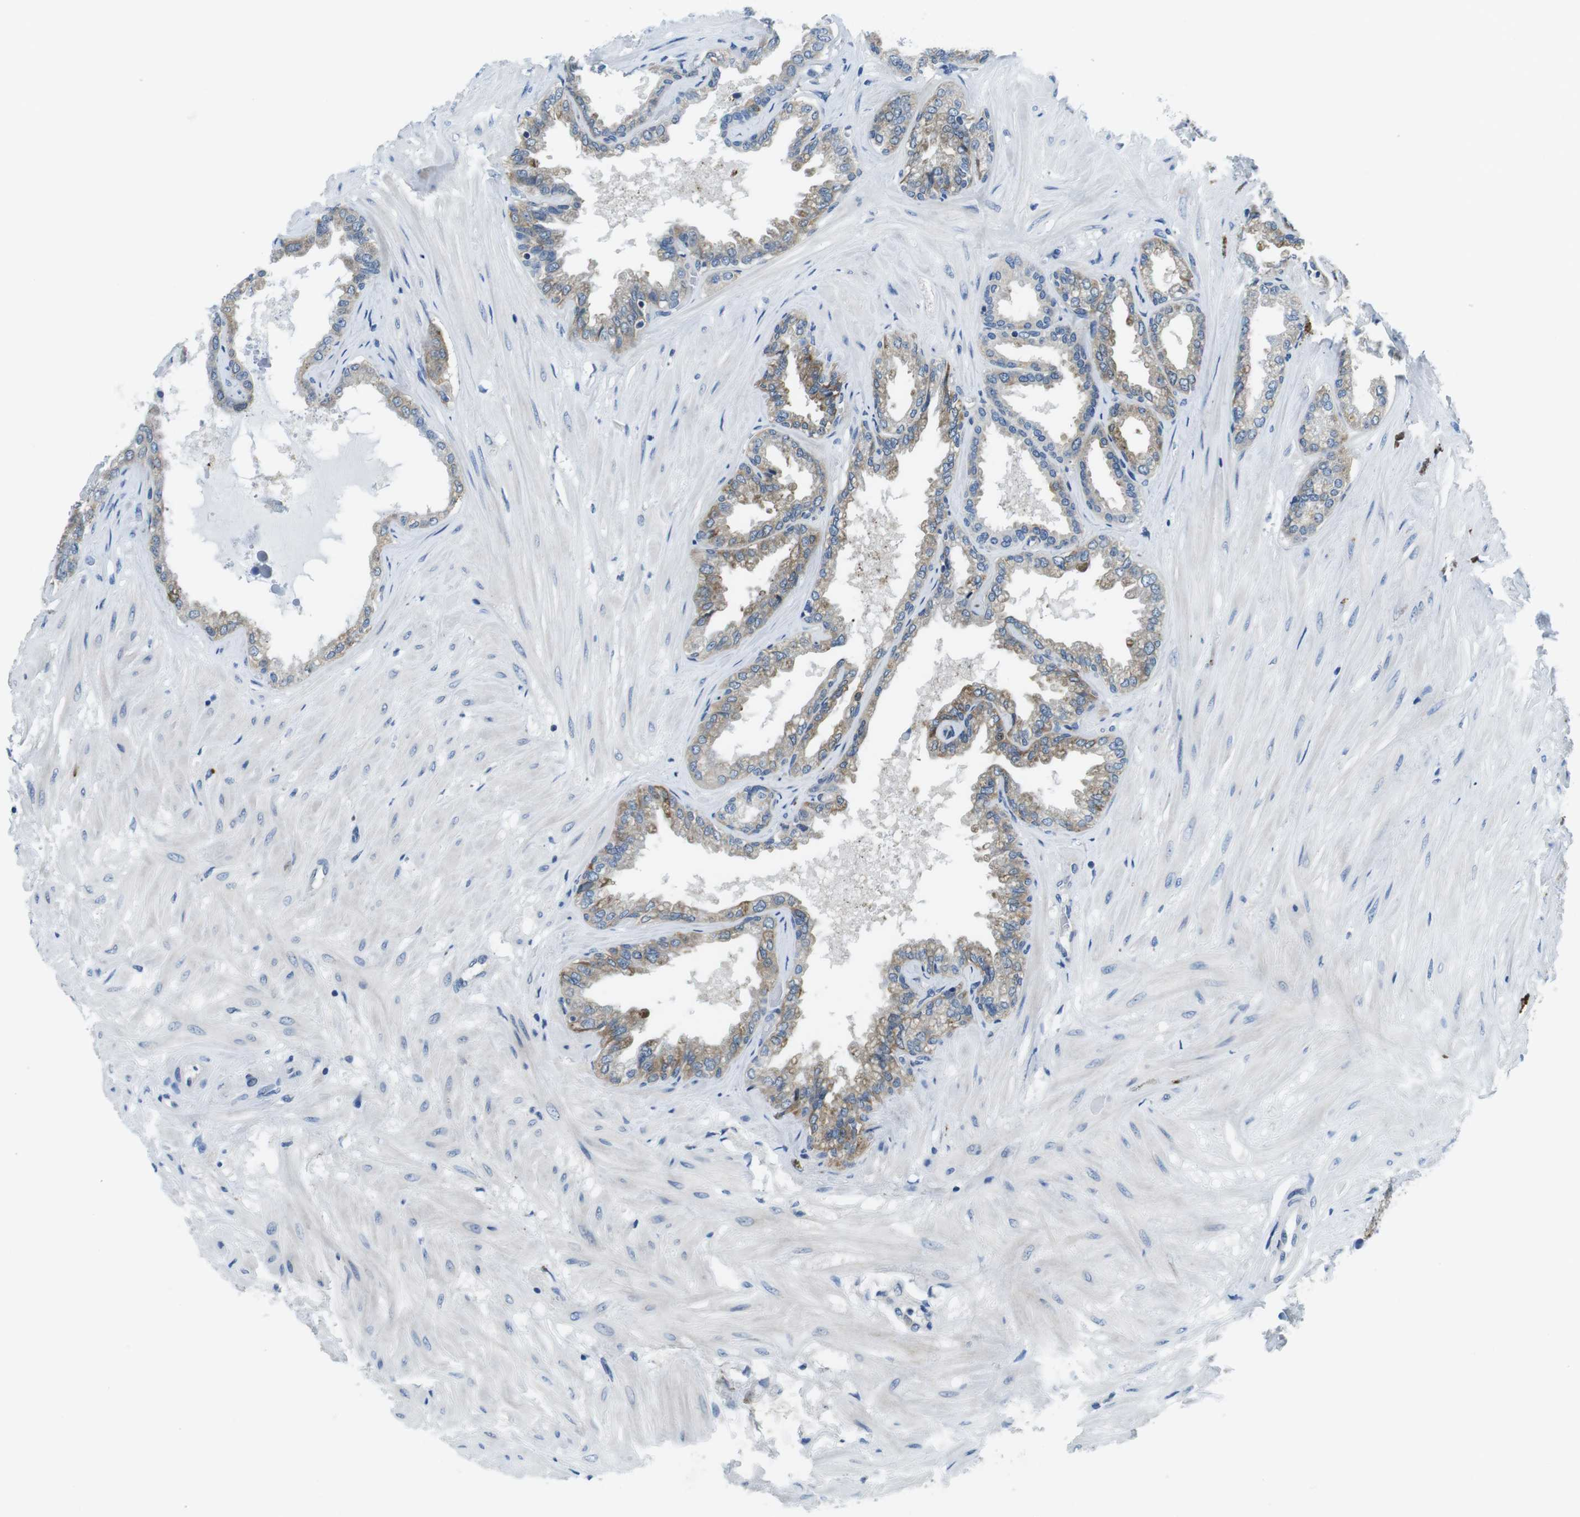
{"staining": {"intensity": "moderate", "quantity": ">75%", "location": "cytoplasmic/membranous"}, "tissue": "seminal vesicle", "cell_type": "Glandular cells", "image_type": "normal", "snomed": [{"axis": "morphology", "description": "Normal tissue, NOS"}, {"axis": "topography", "description": "Seminal veicle"}], "caption": "Glandular cells demonstrate moderate cytoplasmic/membranous expression in approximately >75% of cells in benign seminal vesicle.", "gene": "PHLDA1", "patient": {"sex": "male", "age": 46}}